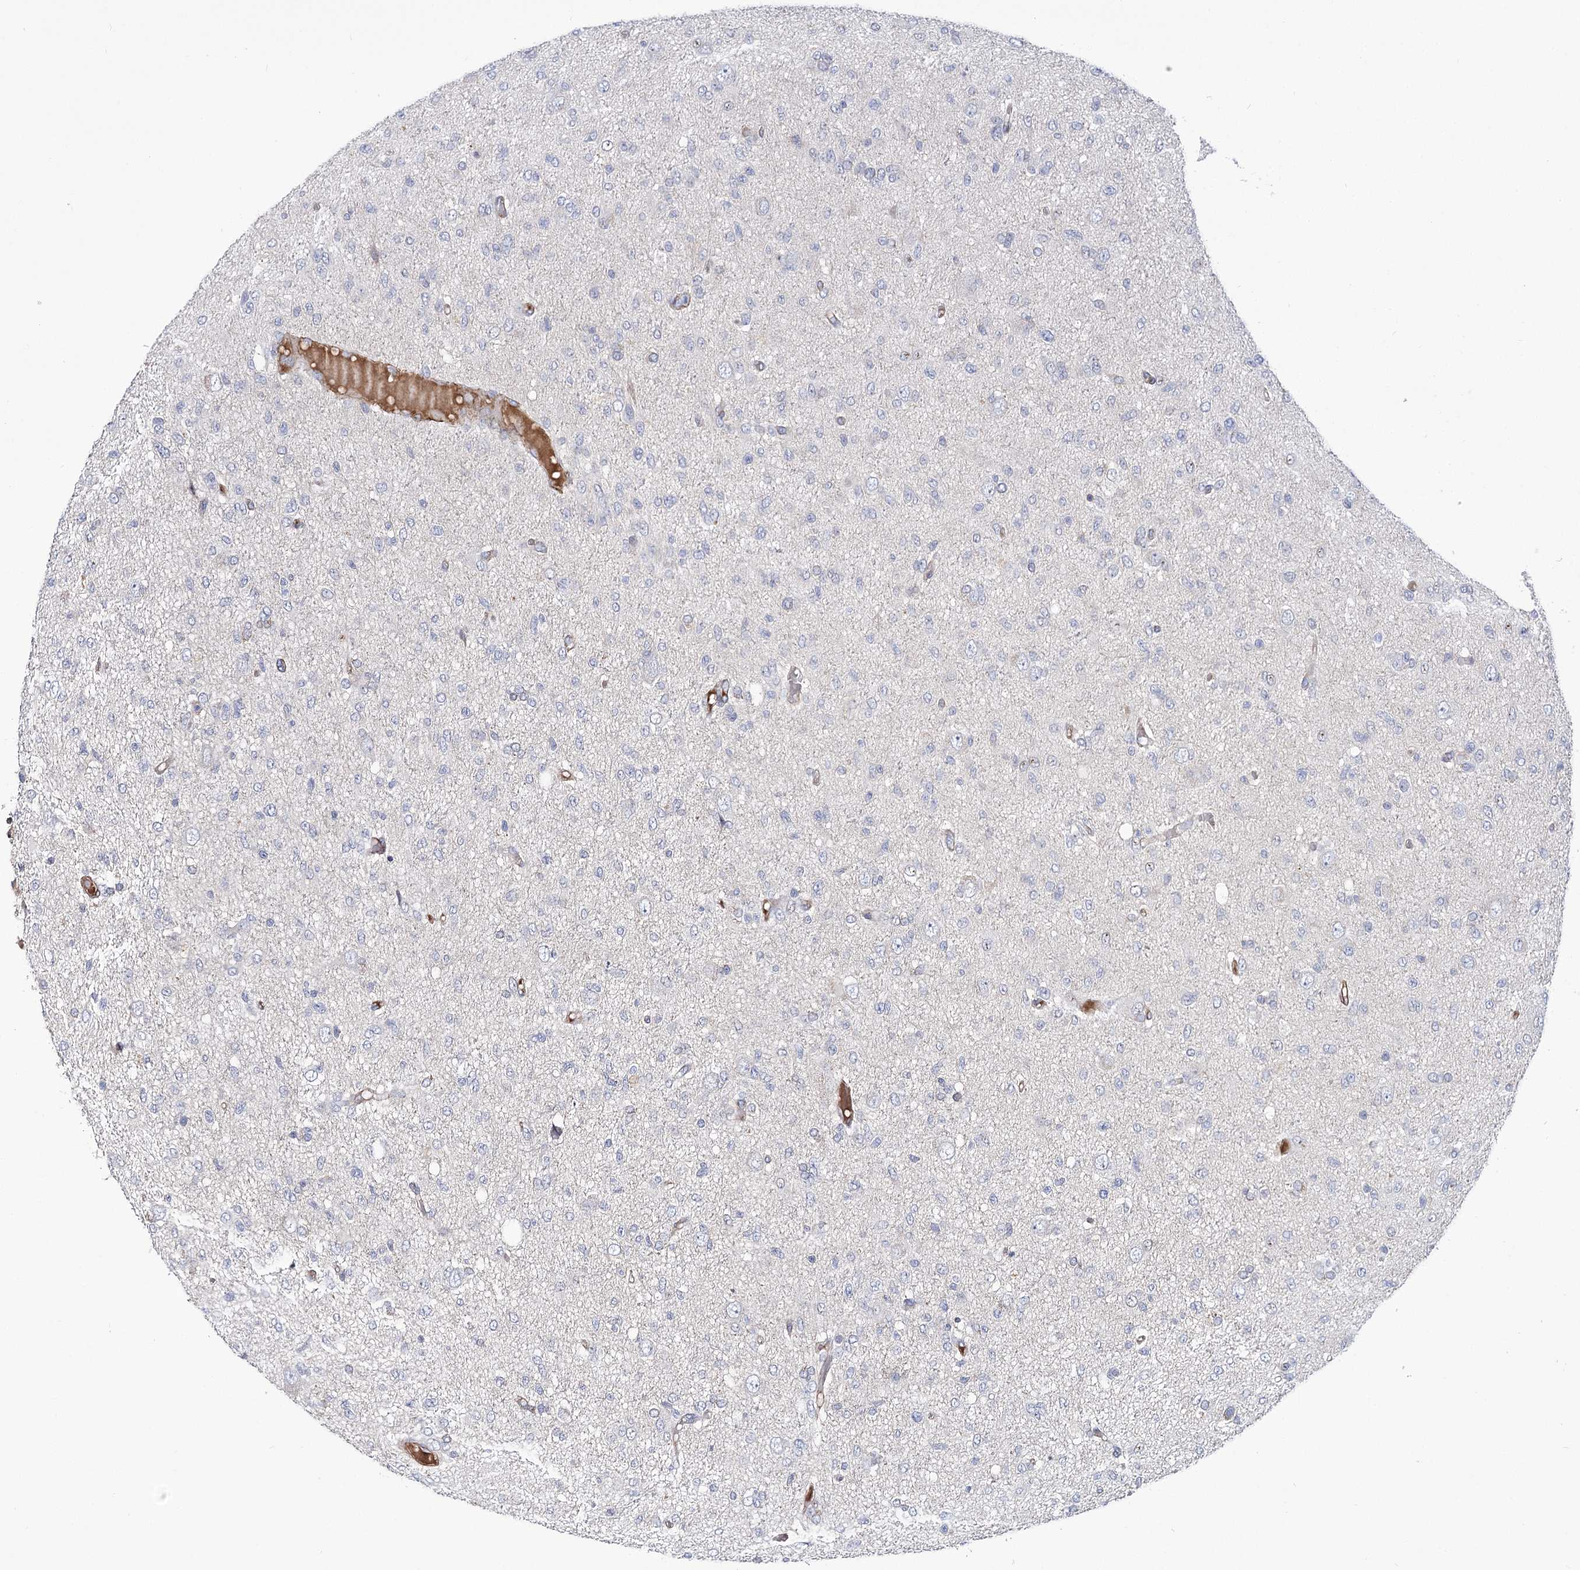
{"staining": {"intensity": "negative", "quantity": "none", "location": "none"}, "tissue": "glioma", "cell_type": "Tumor cells", "image_type": "cancer", "snomed": [{"axis": "morphology", "description": "Glioma, malignant, High grade"}, {"axis": "topography", "description": "Brain"}], "caption": "Tumor cells show no significant staining in malignant glioma (high-grade).", "gene": "WASHC3", "patient": {"sex": "female", "age": 59}}